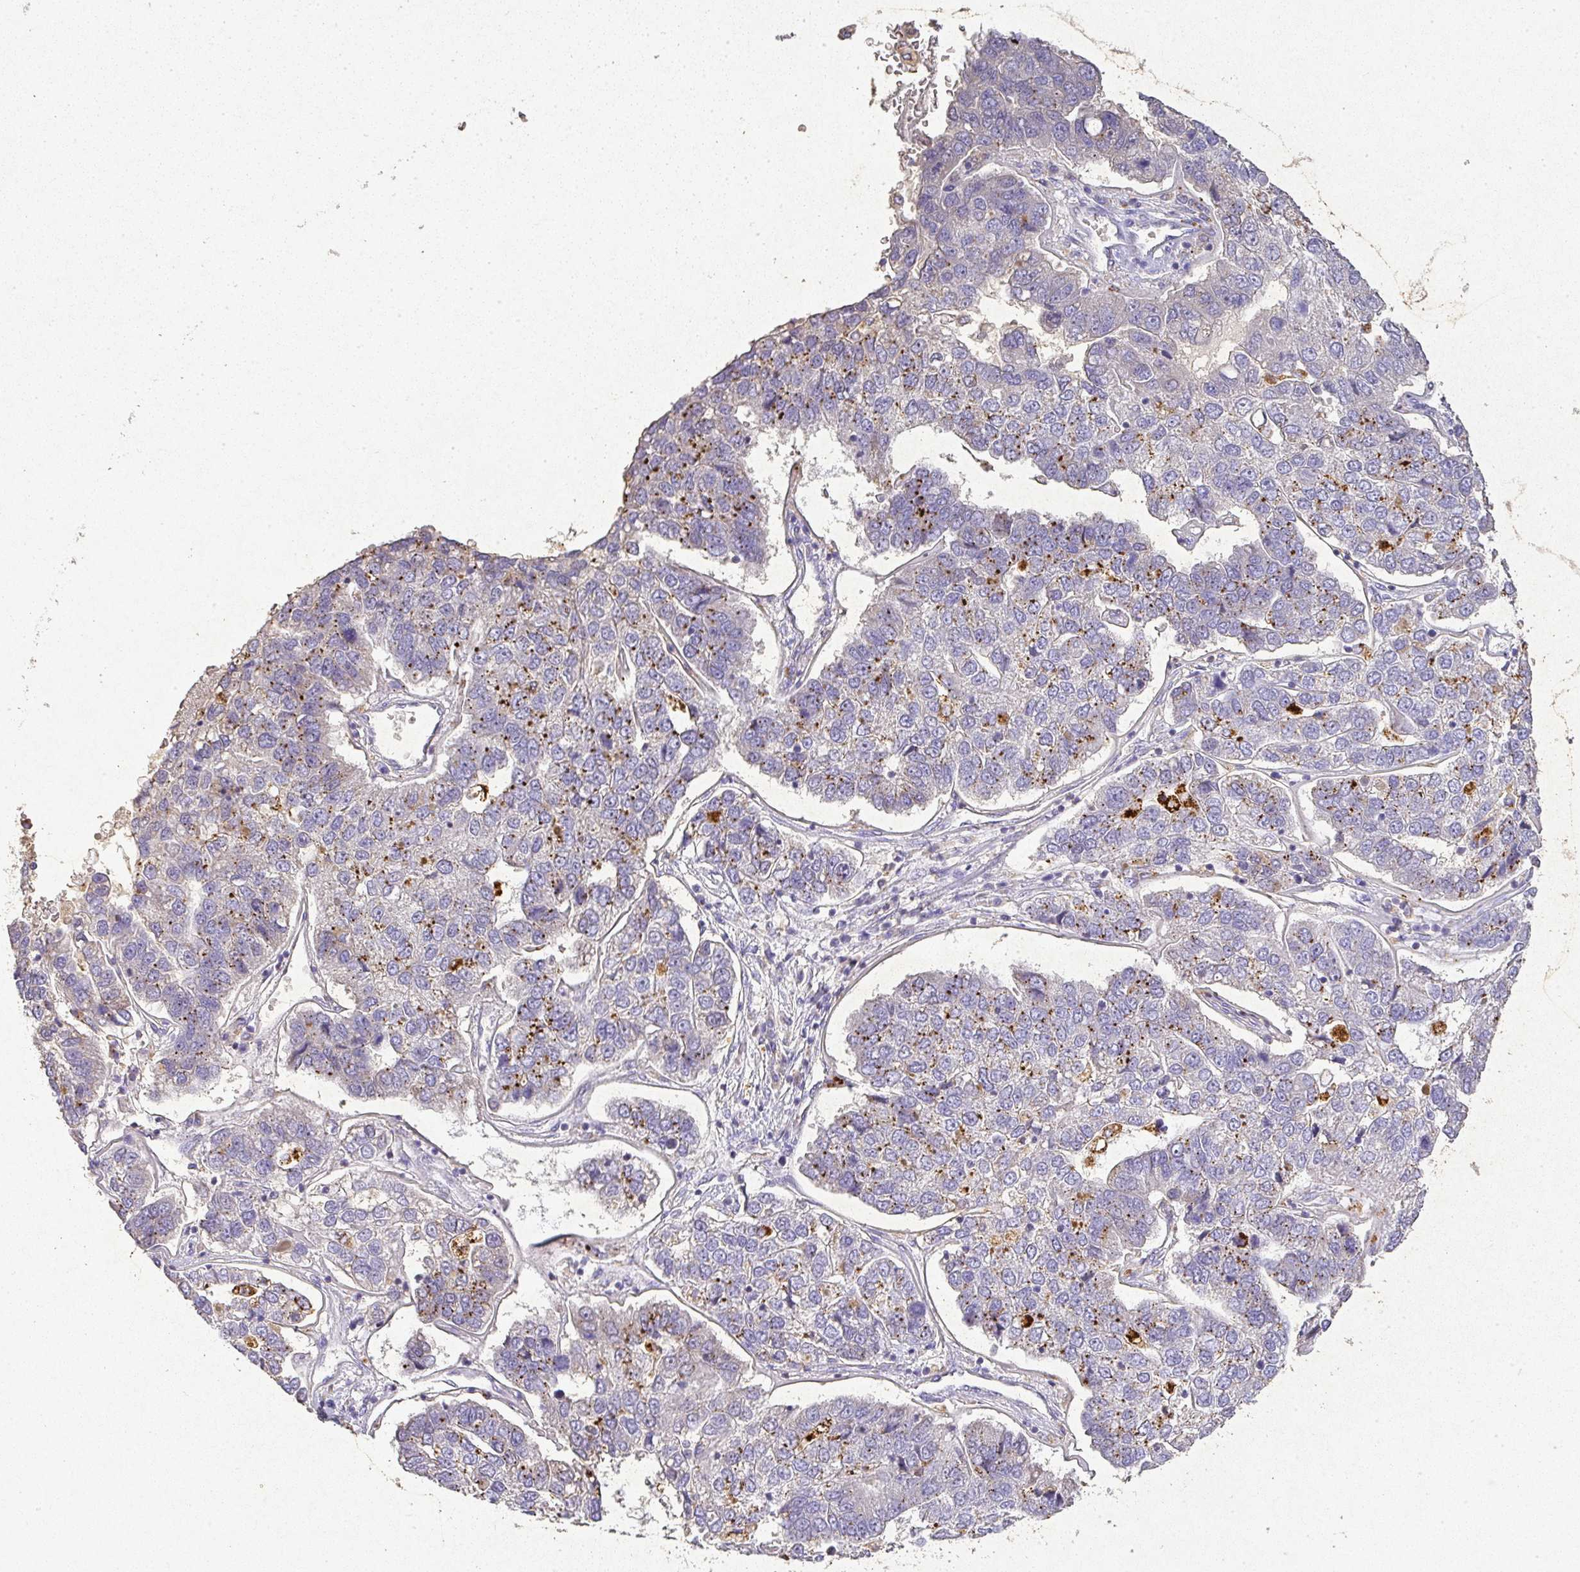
{"staining": {"intensity": "moderate", "quantity": "25%-75%", "location": "cytoplasmic/membranous"}, "tissue": "pancreatic cancer", "cell_type": "Tumor cells", "image_type": "cancer", "snomed": [{"axis": "morphology", "description": "Adenocarcinoma, NOS"}, {"axis": "topography", "description": "Pancreas"}], "caption": "Tumor cells exhibit moderate cytoplasmic/membranous expression in about 25%-75% of cells in pancreatic cancer.", "gene": "RPS2", "patient": {"sex": "female", "age": 61}}